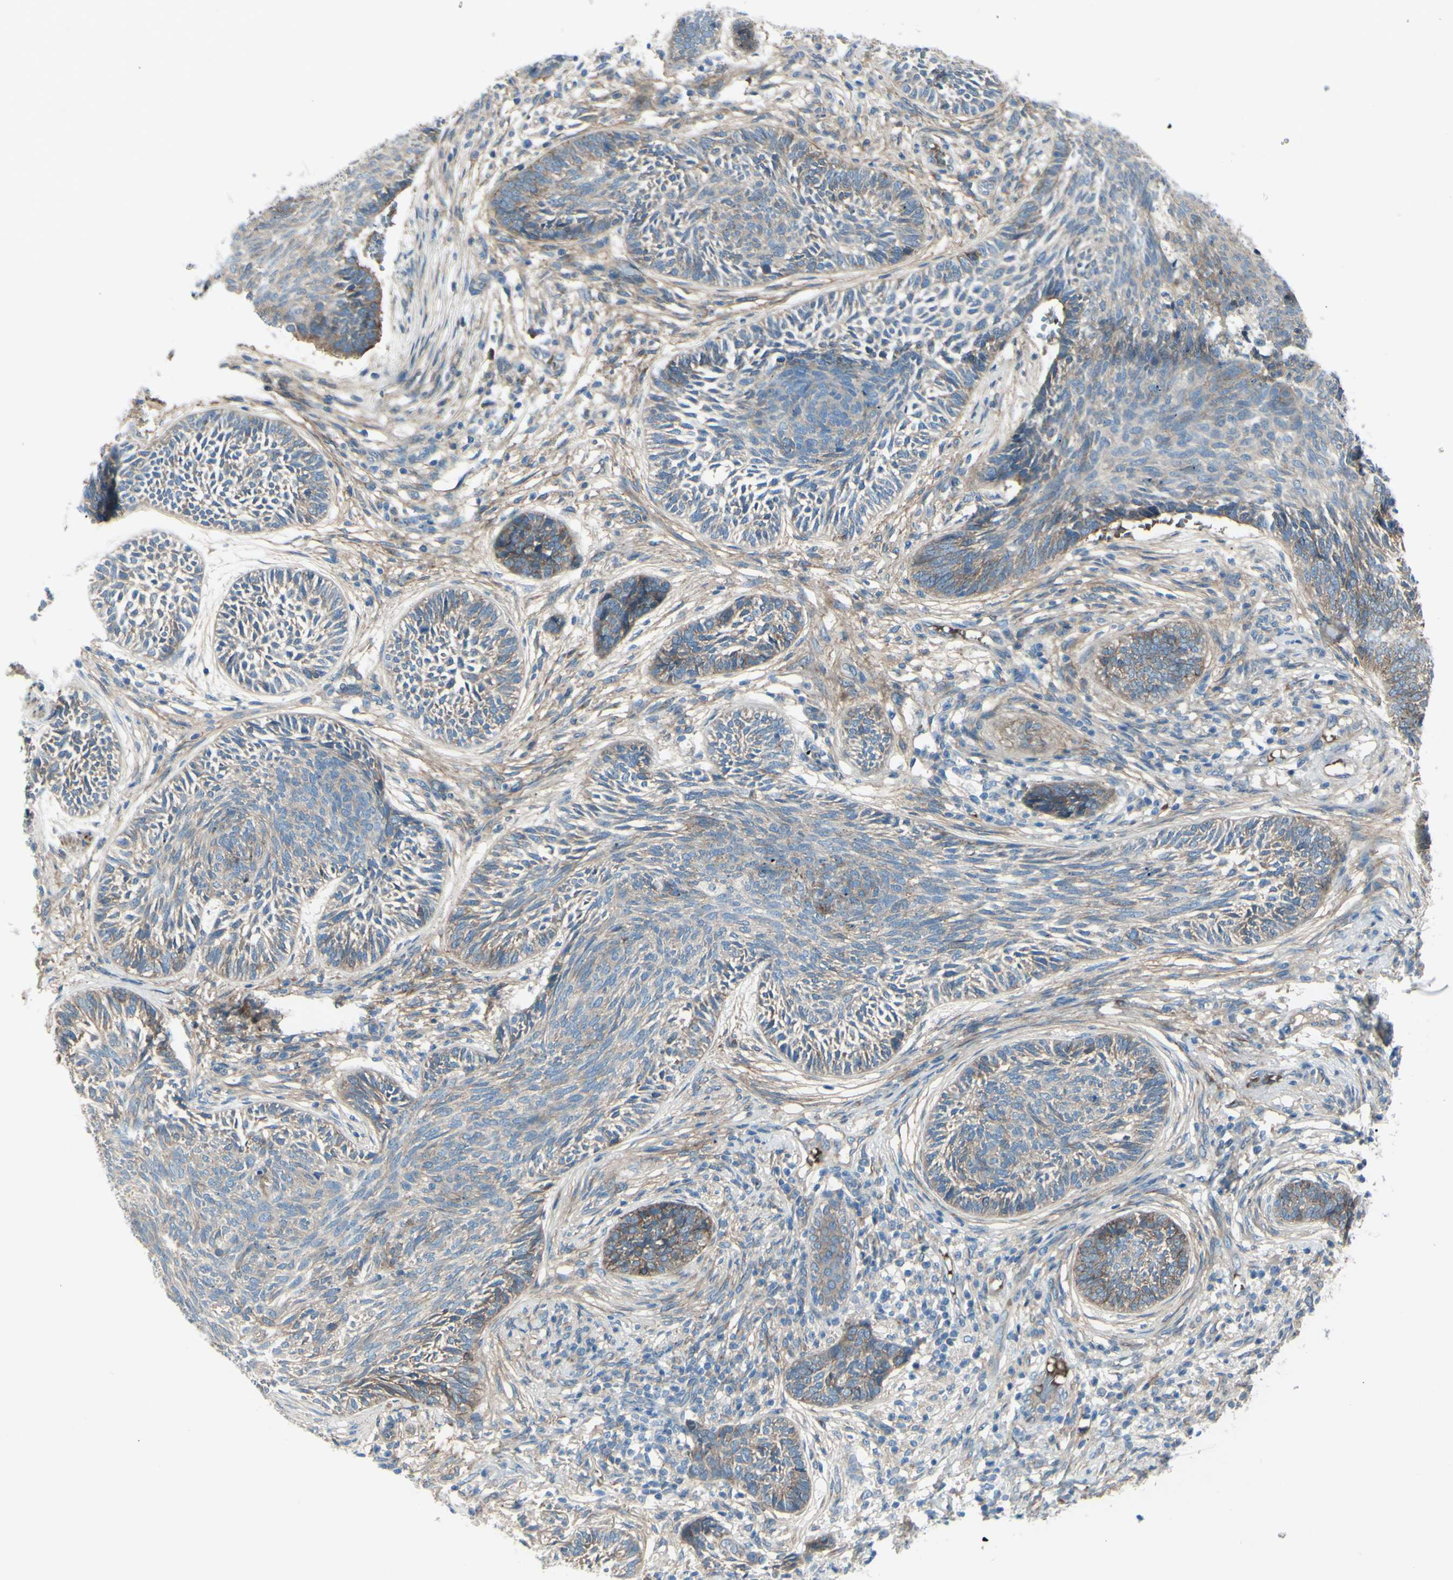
{"staining": {"intensity": "weak", "quantity": ">75%", "location": "cytoplasmic/membranous"}, "tissue": "skin cancer", "cell_type": "Tumor cells", "image_type": "cancer", "snomed": [{"axis": "morphology", "description": "Papilloma, NOS"}, {"axis": "morphology", "description": "Basal cell carcinoma"}, {"axis": "topography", "description": "Skin"}], "caption": "Weak cytoplasmic/membranous positivity for a protein is identified in approximately >75% of tumor cells of skin cancer (basal cell carcinoma) using IHC.", "gene": "PCDHGA2", "patient": {"sex": "male", "age": 87}}